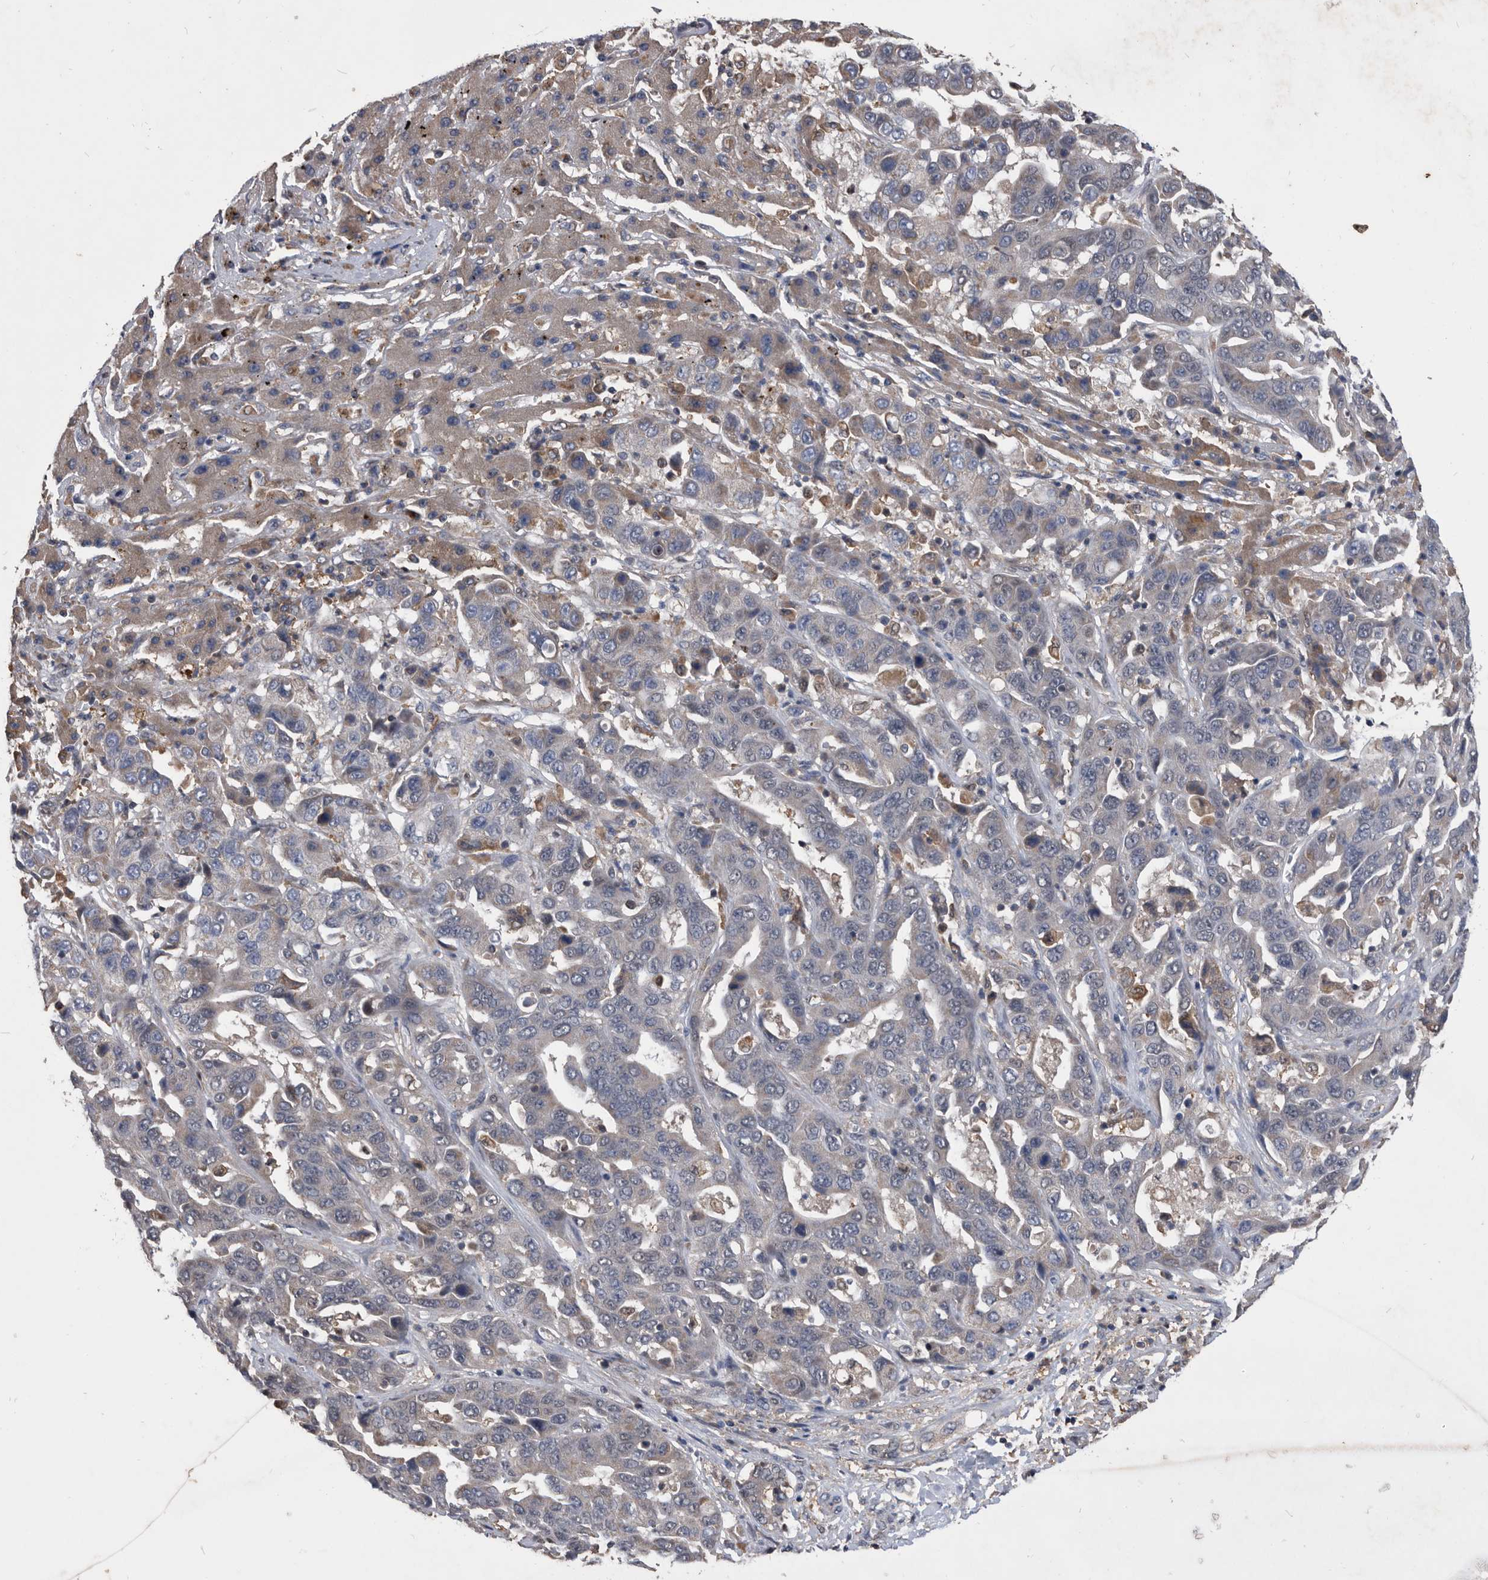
{"staining": {"intensity": "weak", "quantity": "<25%", "location": "cytoplasmic/membranous"}, "tissue": "liver cancer", "cell_type": "Tumor cells", "image_type": "cancer", "snomed": [{"axis": "morphology", "description": "Cholangiocarcinoma"}, {"axis": "topography", "description": "Liver"}], "caption": "A histopathology image of liver cancer (cholangiocarcinoma) stained for a protein demonstrates no brown staining in tumor cells. (Stains: DAB (3,3'-diaminobenzidine) immunohistochemistry with hematoxylin counter stain, Microscopy: brightfield microscopy at high magnification).", "gene": "NRBP1", "patient": {"sex": "female", "age": 52}}